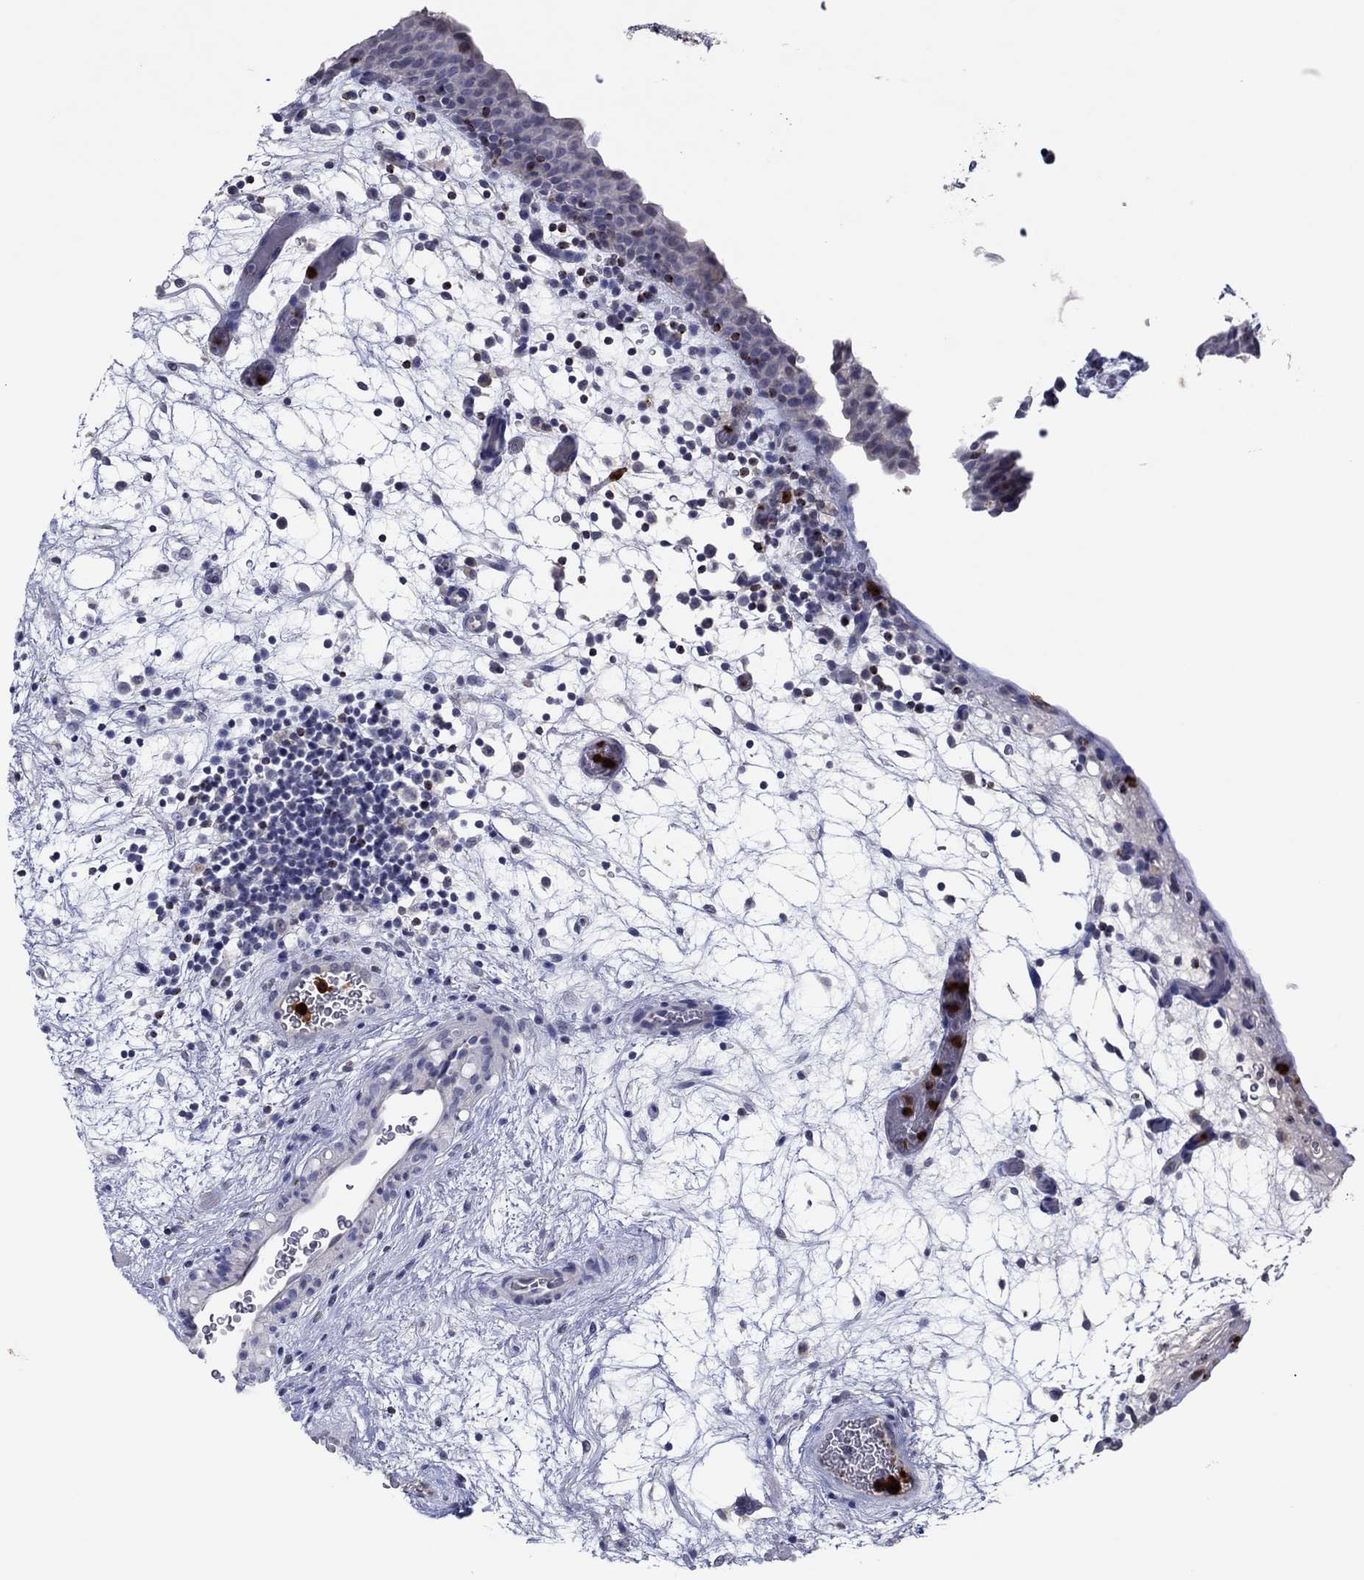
{"staining": {"intensity": "negative", "quantity": "none", "location": "none"}, "tissue": "urinary bladder", "cell_type": "Urothelial cells", "image_type": "normal", "snomed": [{"axis": "morphology", "description": "Normal tissue, NOS"}, {"axis": "topography", "description": "Urinary bladder"}], "caption": "IHC image of normal urinary bladder: human urinary bladder stained with DAB reveals no significant protein staining in urothelial cells.", "gene": "CCL5", "patient": {"sex": "male", "age": 37}}